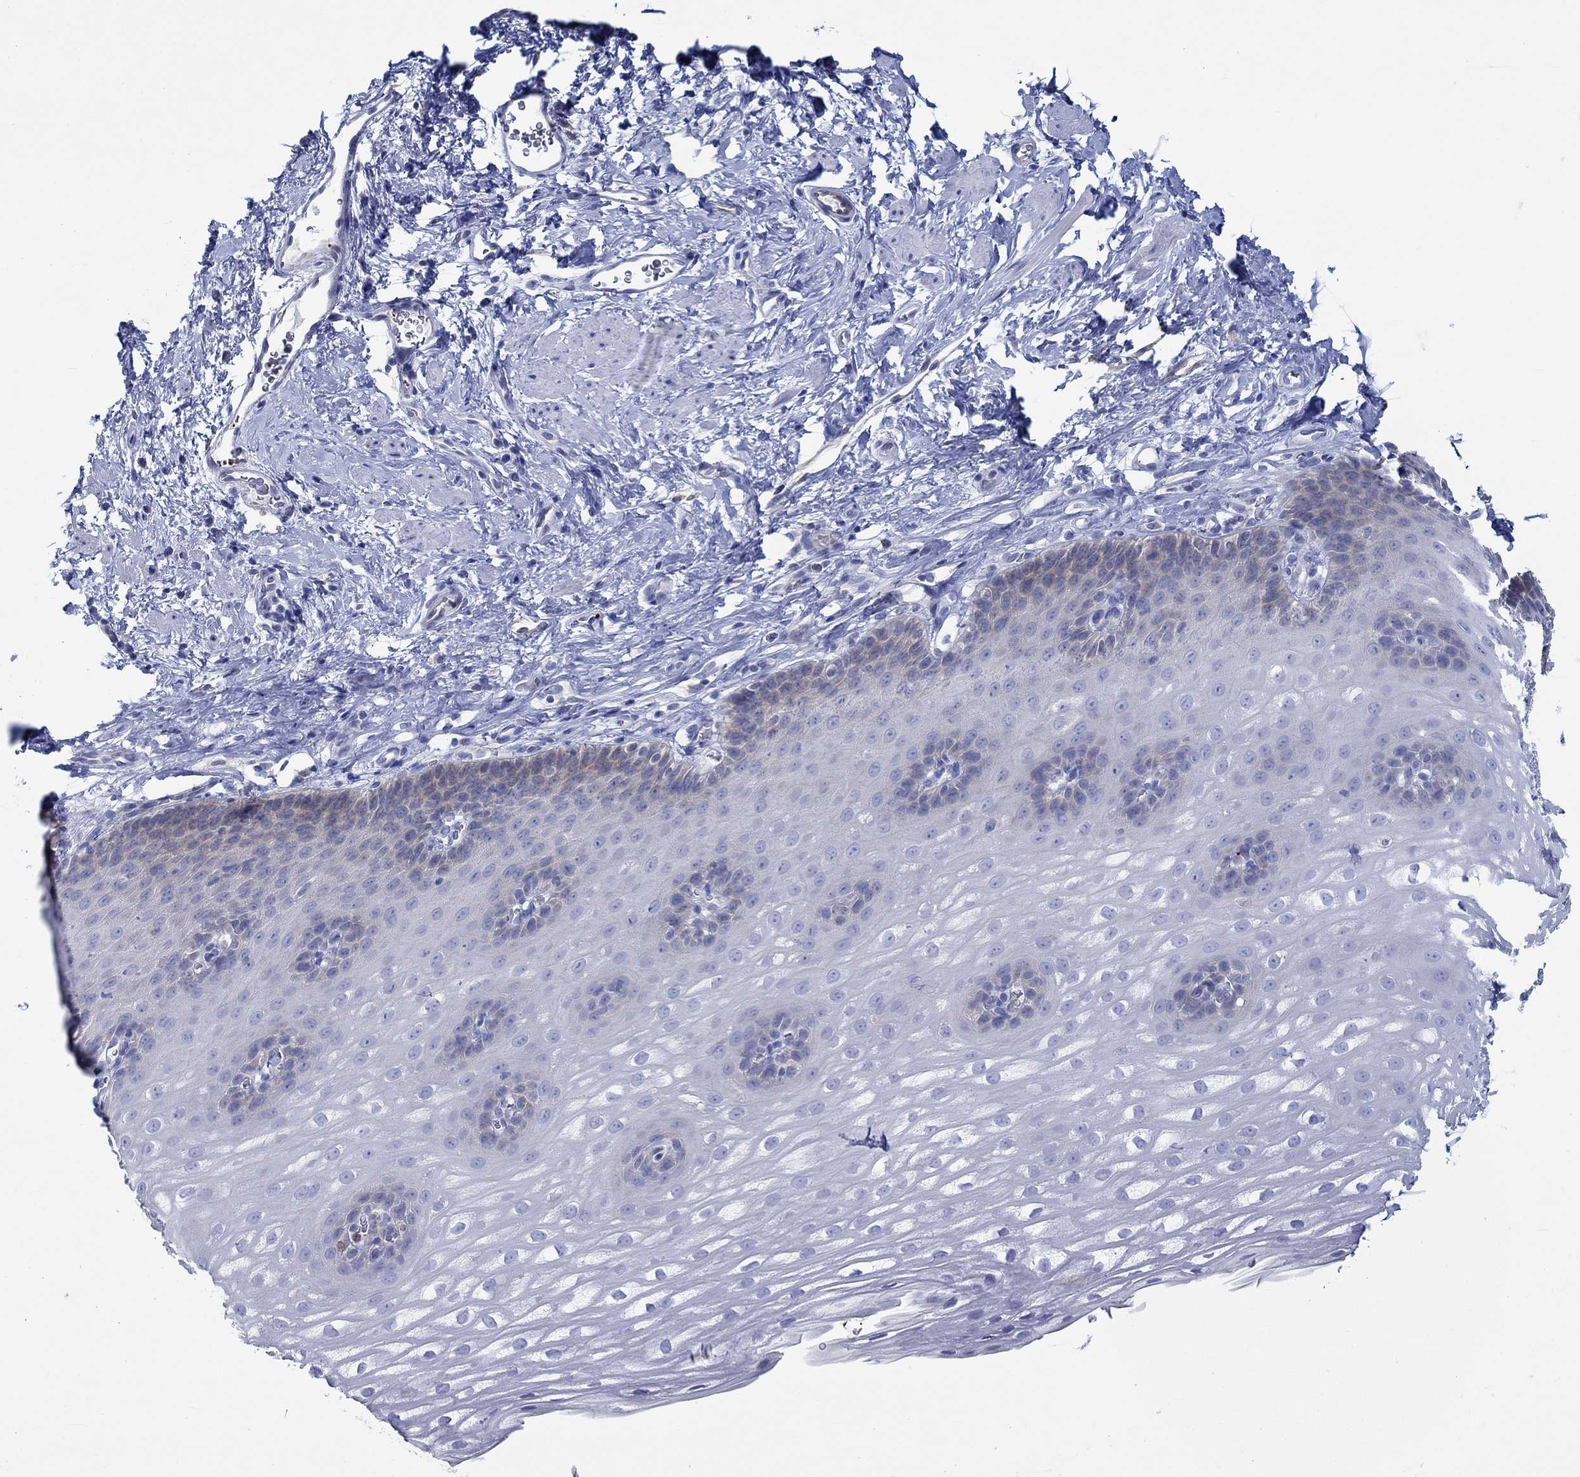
{"staining": {"intensity": "weak", "quantity": "<25%", "location": "cytoplasmic/membranous"}, "tissue": "esophagus", "cell_type": "Squamous epithelial cells", "image_type": "normal", "snomed": [{"axis": "morphology", "description": "Normal tissue, NOS"}, {"axis": "topography", "description": "Esophagus"}], "caption": "High magnification brightfield microscopy of benign esophagus stained with DAB (brown) and counterstained with hematoxylin (blue): squamous epithelial cells show no significant positivity.", "gene": "SLC27A3", "patient": {"sex": "male", "age": 64}}